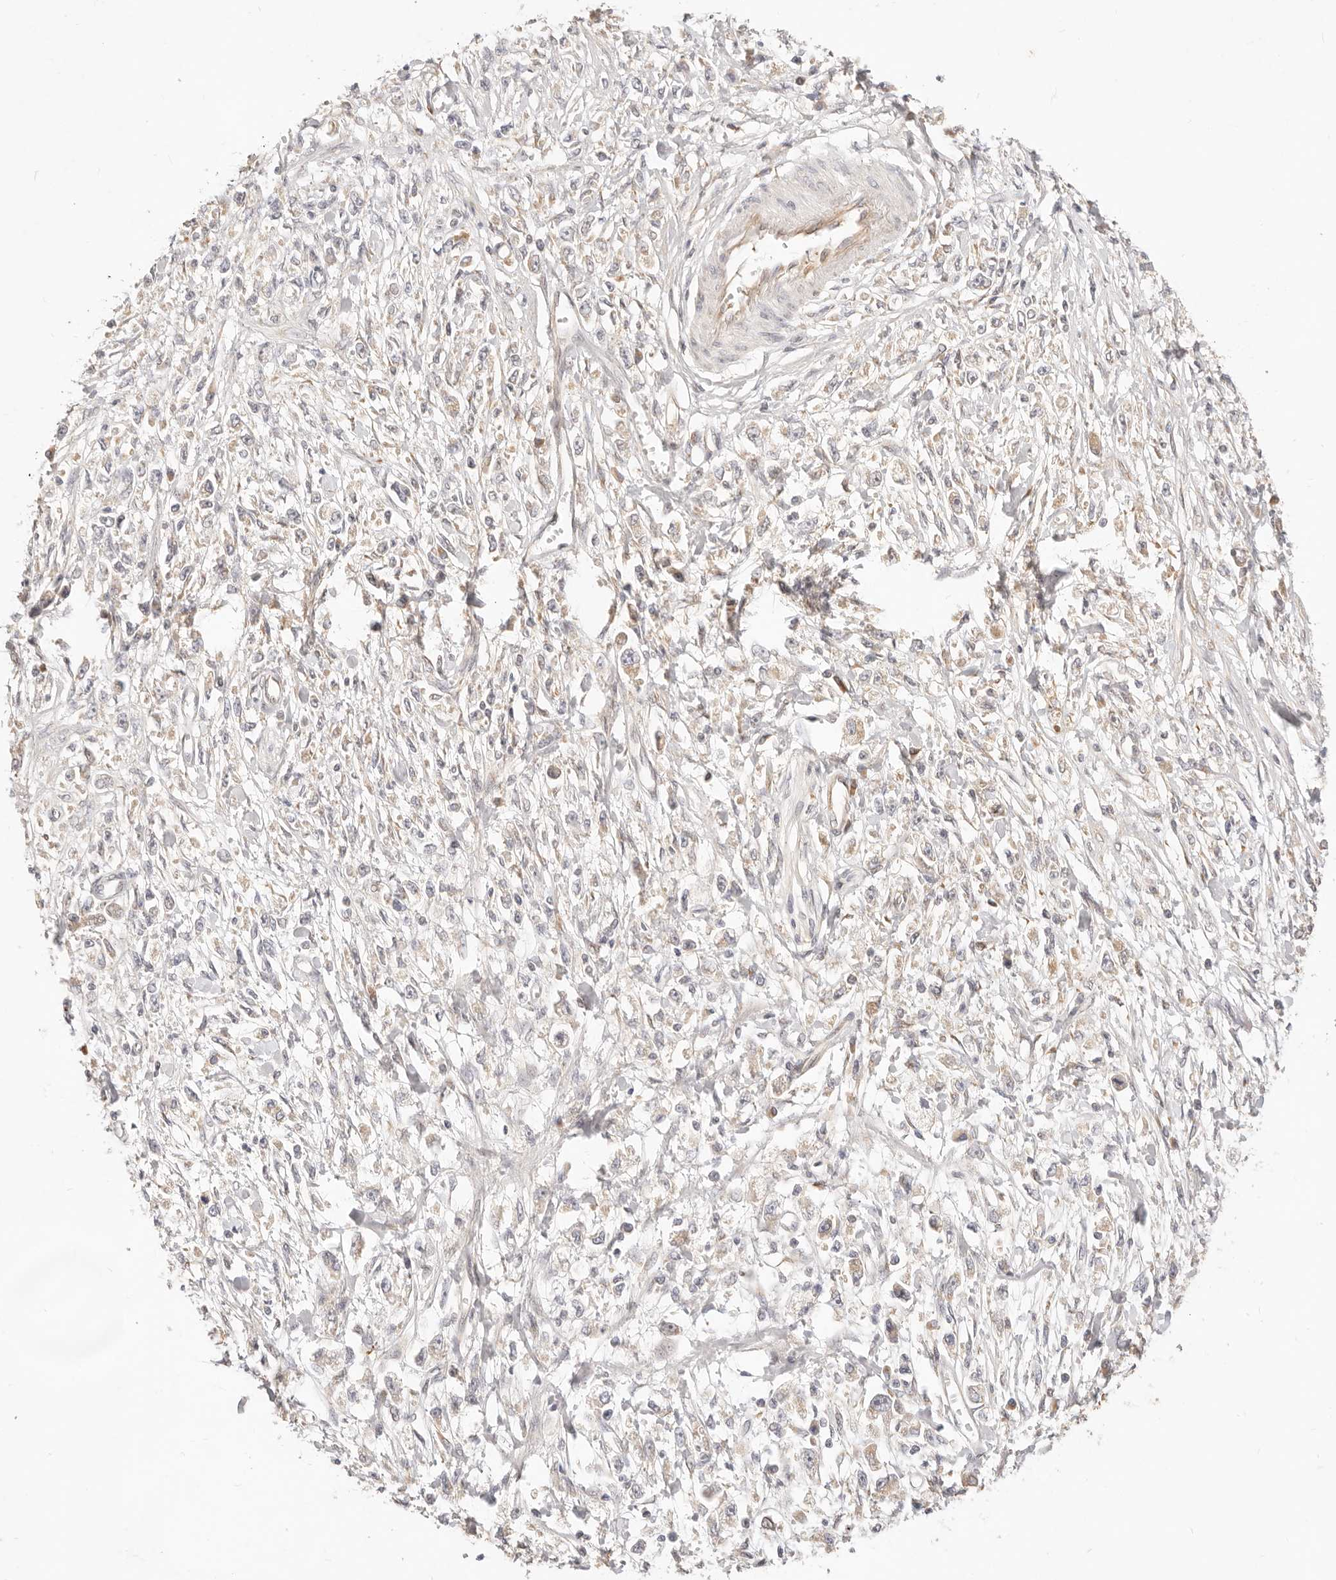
{"staining": {"intensity": "weak", "quantity": "<25%", "location": "cytoplasmic/membranous"}, "tissue": "stomach cancer", "cell_type": "Tumor cells", "image_type": "cancer", "snomed": [{"axis": "morphology", "description": "Adenocarcinoma, NOS"}, {"axis": "topography", "description": "Stomach"}], "caption": "This histopathology image is of stomach adenocarcinoma stained with immunohistochemistry to label a protein in brown with the nuclei are counter-stained blue. There is no positivity in tumor cells. Nuclei are stained in blue.", "gene": "UBXN10", "patient": {"sex": "female", "age": 59}}